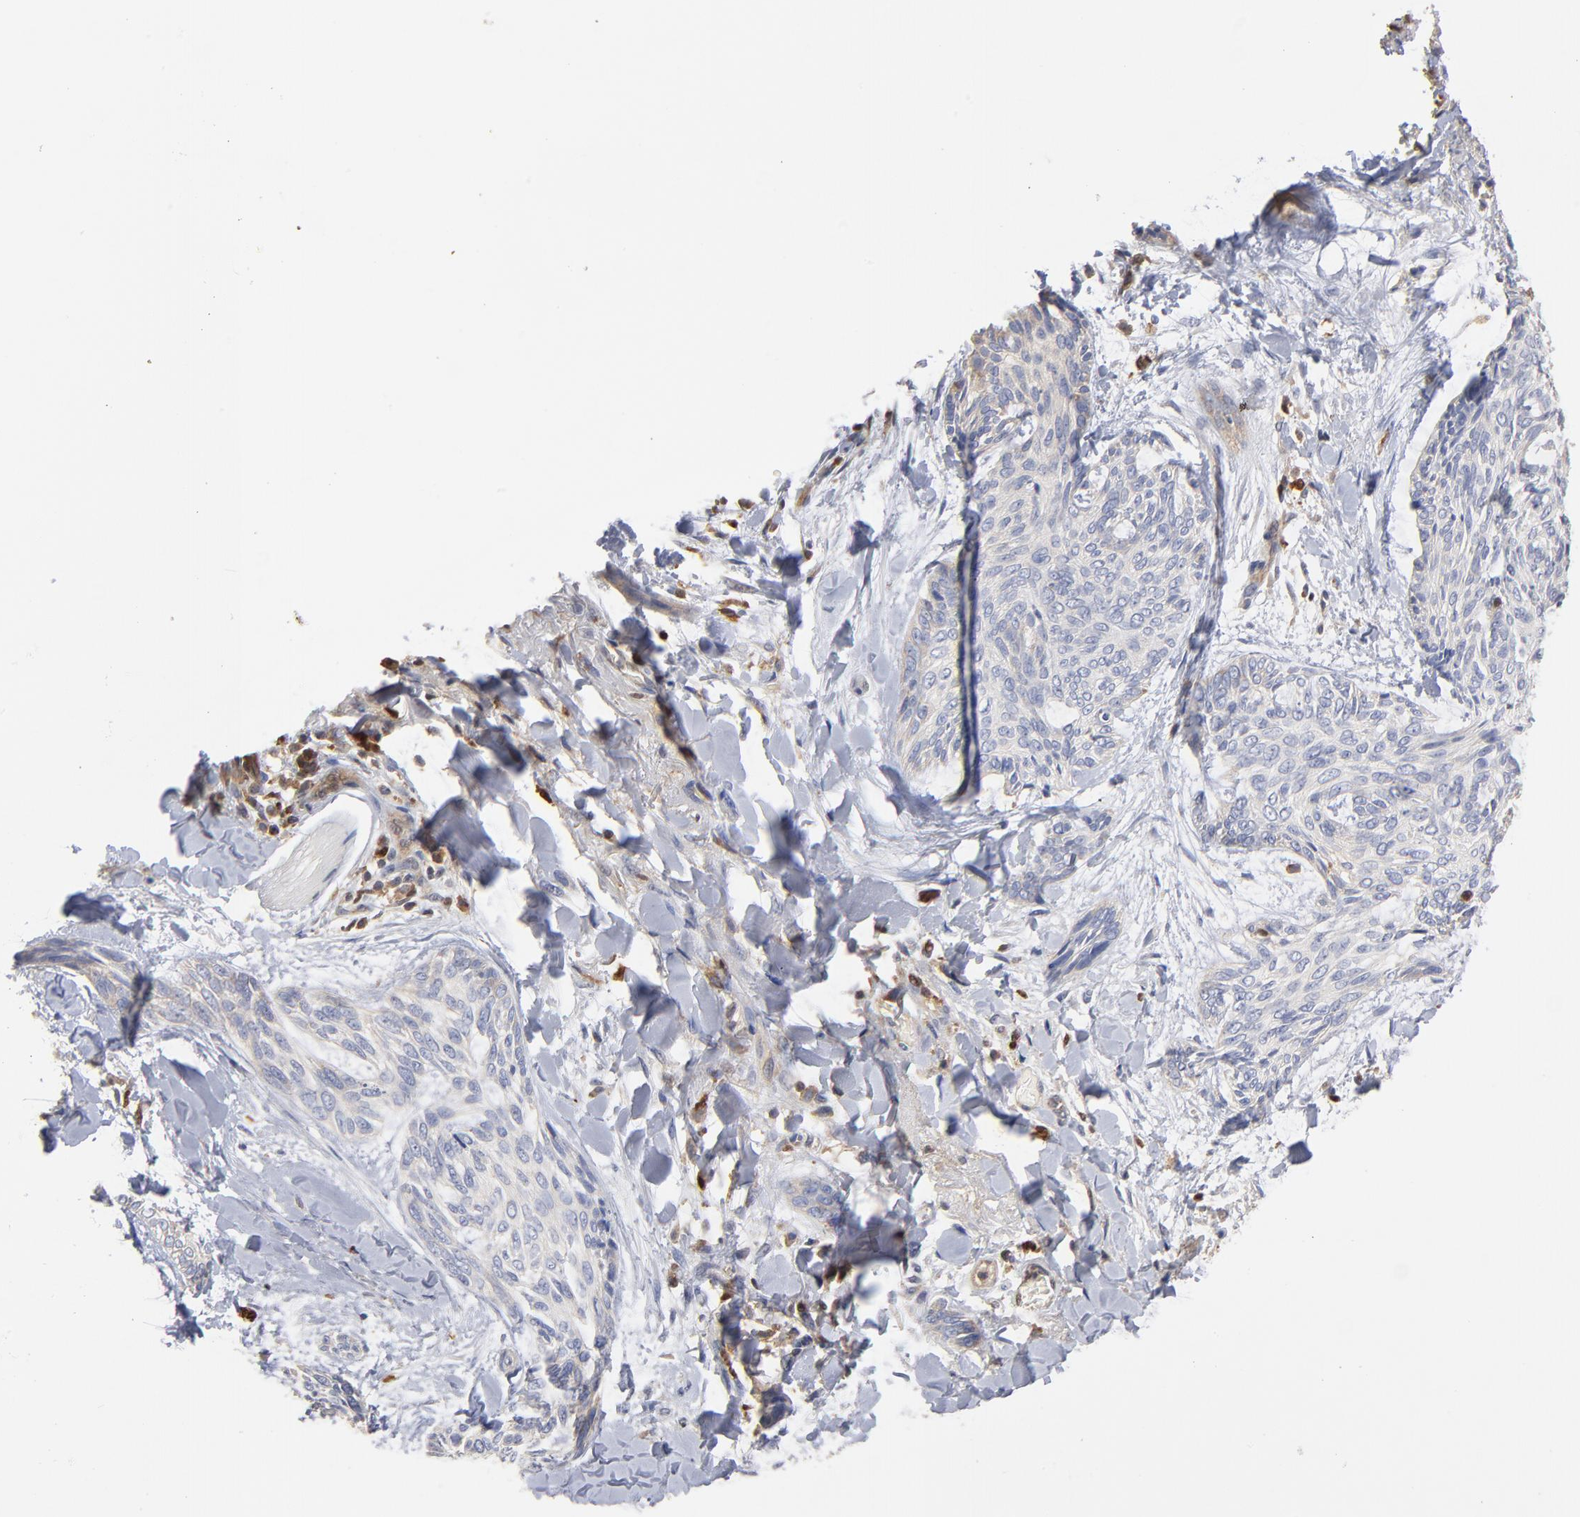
{"staining": {"intensity": "negative", "quantity": "none", "location": "none"}, "tissue": "skin cancer", "cell_type": "Tumor cells", "image_type": "cancer", "snomed": [{"axis": "morphology", "description": "Normal tissue, NOS"}, {"axis": "morphology", "description": "Basal cell carcinoma"}, {"axis": "topography", "description": "Skin"}], "caption": "A high-resolution photomicrograph shows immunohistochemistry staining of skin basal cell carcinoma, which reveals no significant expression in tumor cells.", "gene": "ARHGEF6", "patient": {"sex": "female", "age": 71}}